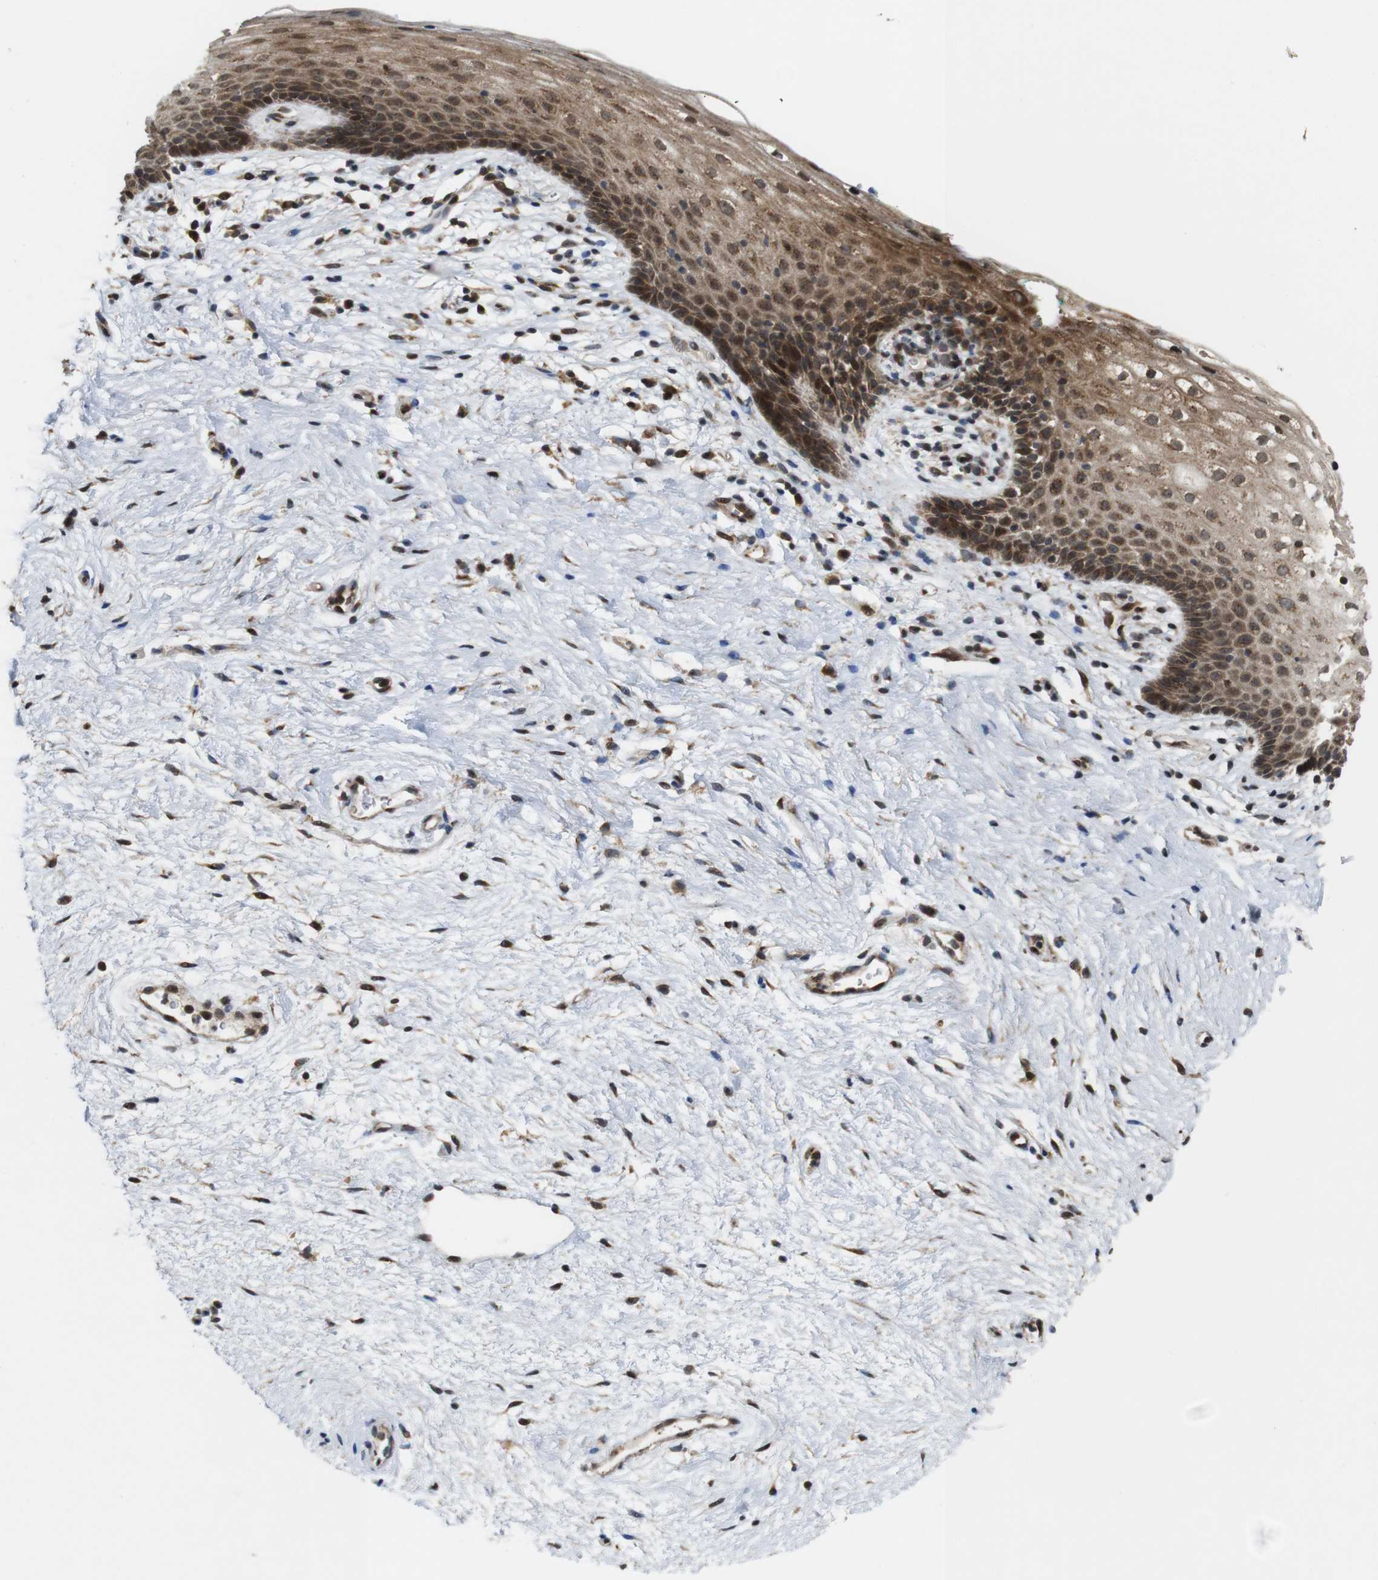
{"staining": {"intensity": "moderate", "quantity": "25%-75%", "location": "cytoplasmic/membranous"}, "tissue": "vagina", "cell_type": "Squamous epithelial cells", "image_type": "normal", "snomed": [{"axis": "morphology", "description": "Normal tissue, NOS"}, {"axis": "topography", "description": "Vagina"}], "caption": "Immunohistochemical staining of normal human vagina demonstrates medium levels of moderate cytoplasmic/membranous positivity in approximately 25%-75% of squamous epithelial cells.", "gene": "EFCAB14", "patient": {"sex": "female", "age": 44}}